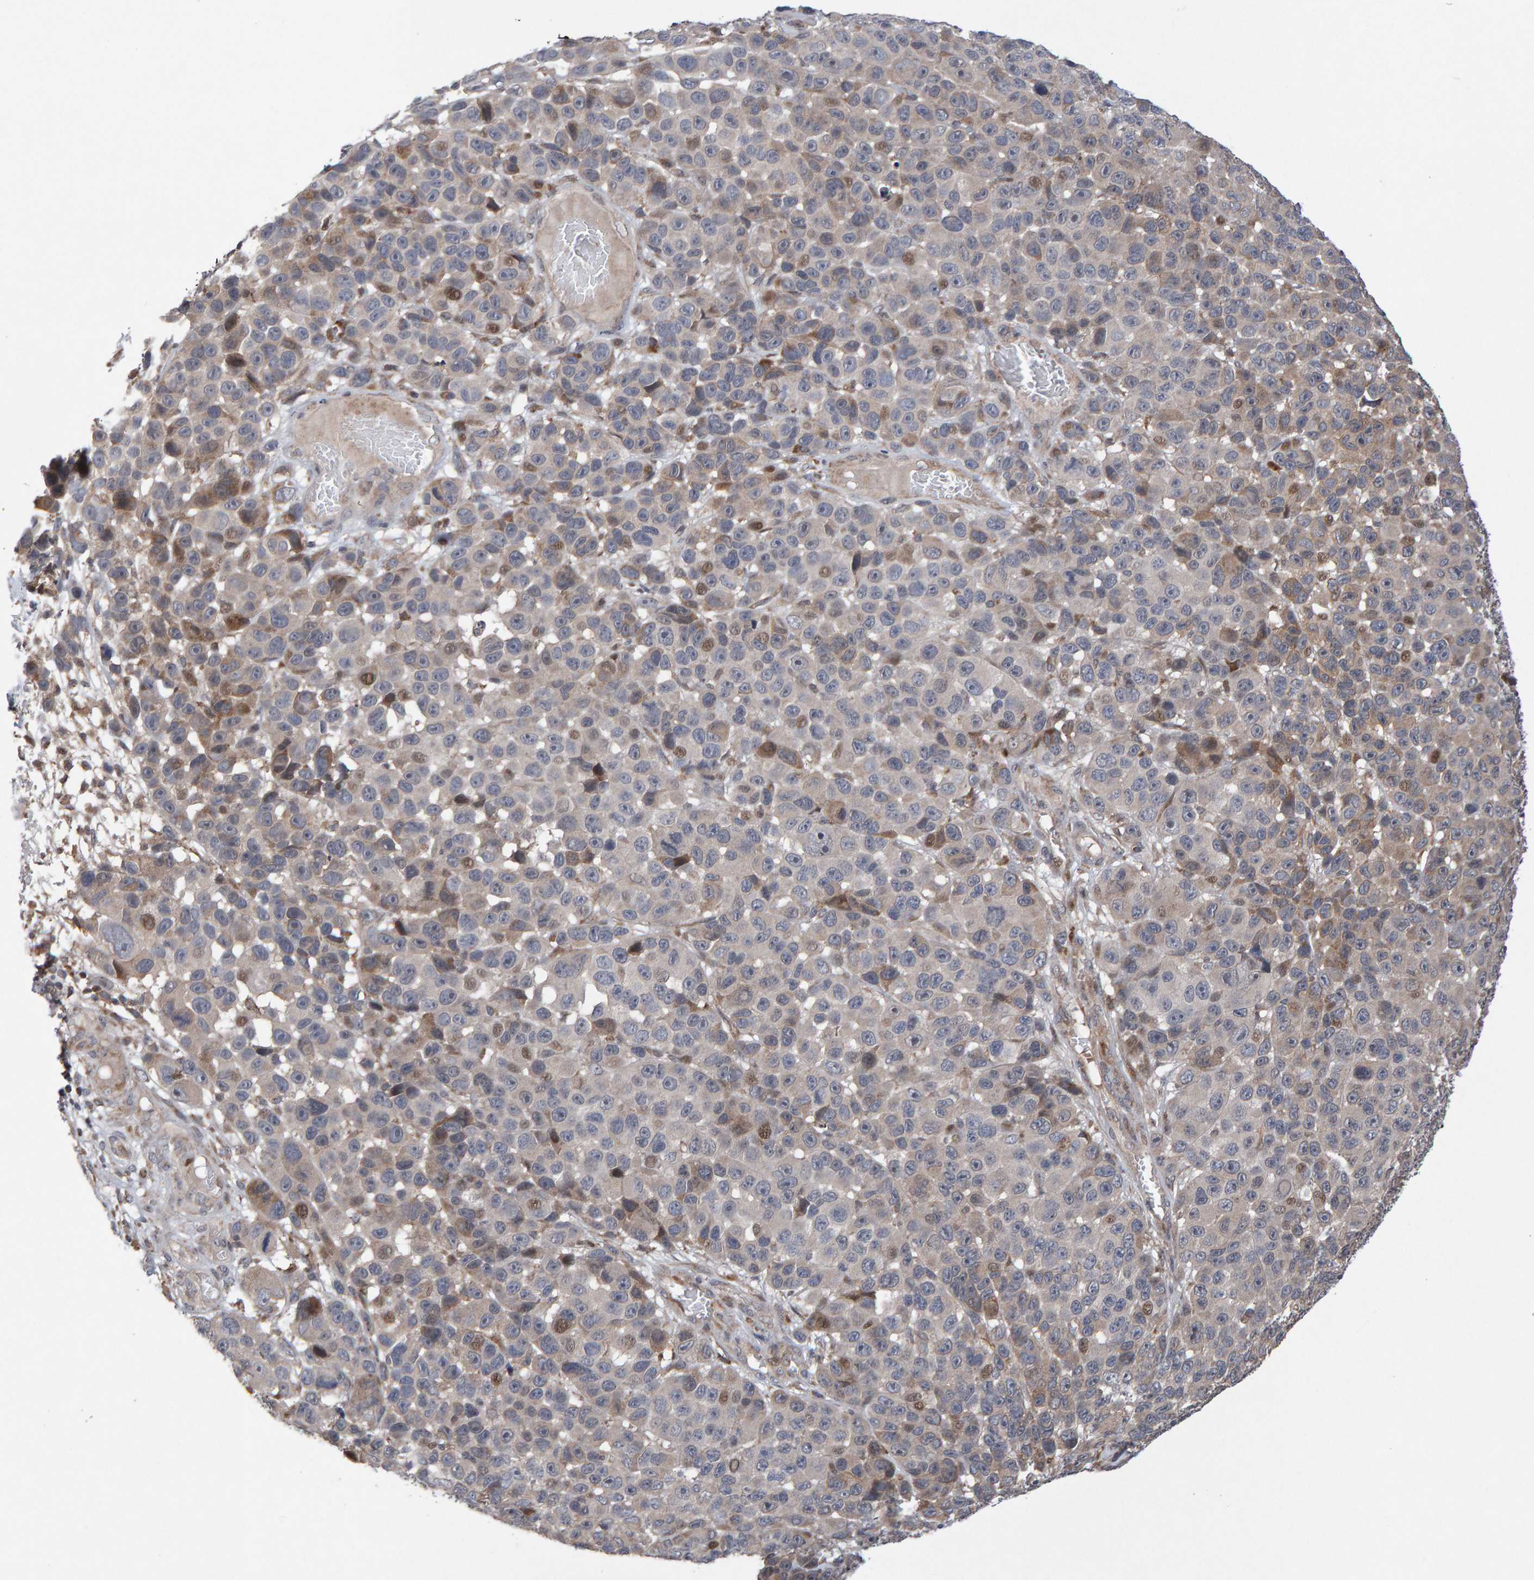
{"staining": {"intensity": "moderate", "quantity": "<25%", "location": "cytoplasmic/membranous"}, "tissue": "melanoma", "cell_type": "Tumor cells", "image_type": "cancer", "snomed": [{"axis": "morphology", "description": "Malignant melanoma, NOS"}, {"axis": "topography", "description": "Skin"}], "caption": "Melanoma stained for a protein demonstrates moderate cytoplasmic/membranous positivity in tumor cells.", "gene": "PECR", "patient": {"sex": "male", "age": 53}}